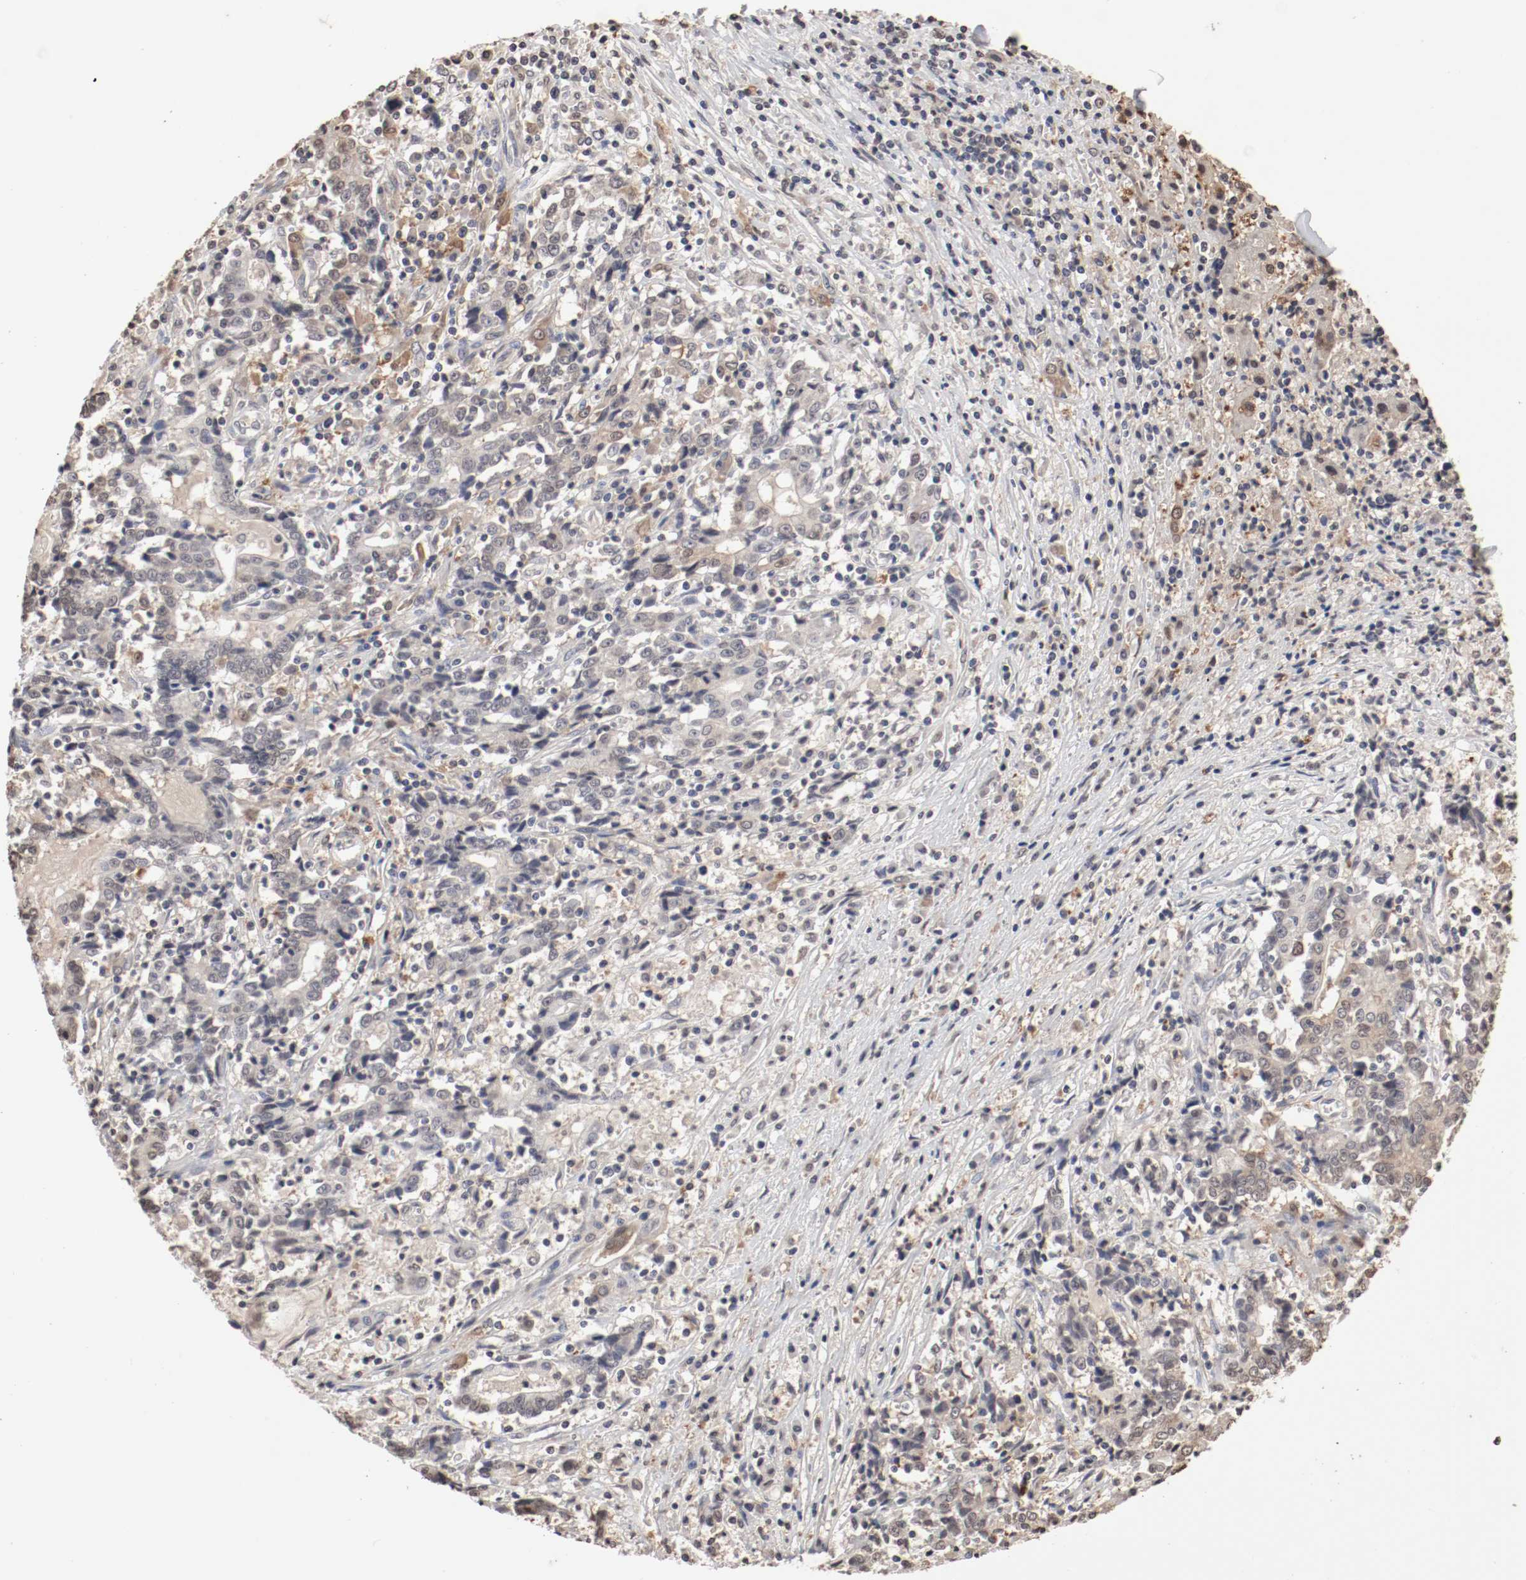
{"staining": {"intensity": "weak", "quantity": "25%-75%", "location": "cytoplasmic/membranous,nuclear"}, "tissue": "liver cancer", "cell_type": "Tumor cells", "image_type": "cancer", "snomed": [{"axis": "morphology", "description": "Cholangiocarcinoma"}, {"axis": "topography", "description": "Liver"}], "caption": "A high-resolution photomicrograph shows IHC staining of liver cancer (cholangiocarcinoma), which exhibits weak cytoplasmic/membranous and nuclear staining in about 25%-75% of tumor cells.", "gene": "WASL", "patient": {"sex": "male", "age": 57}}